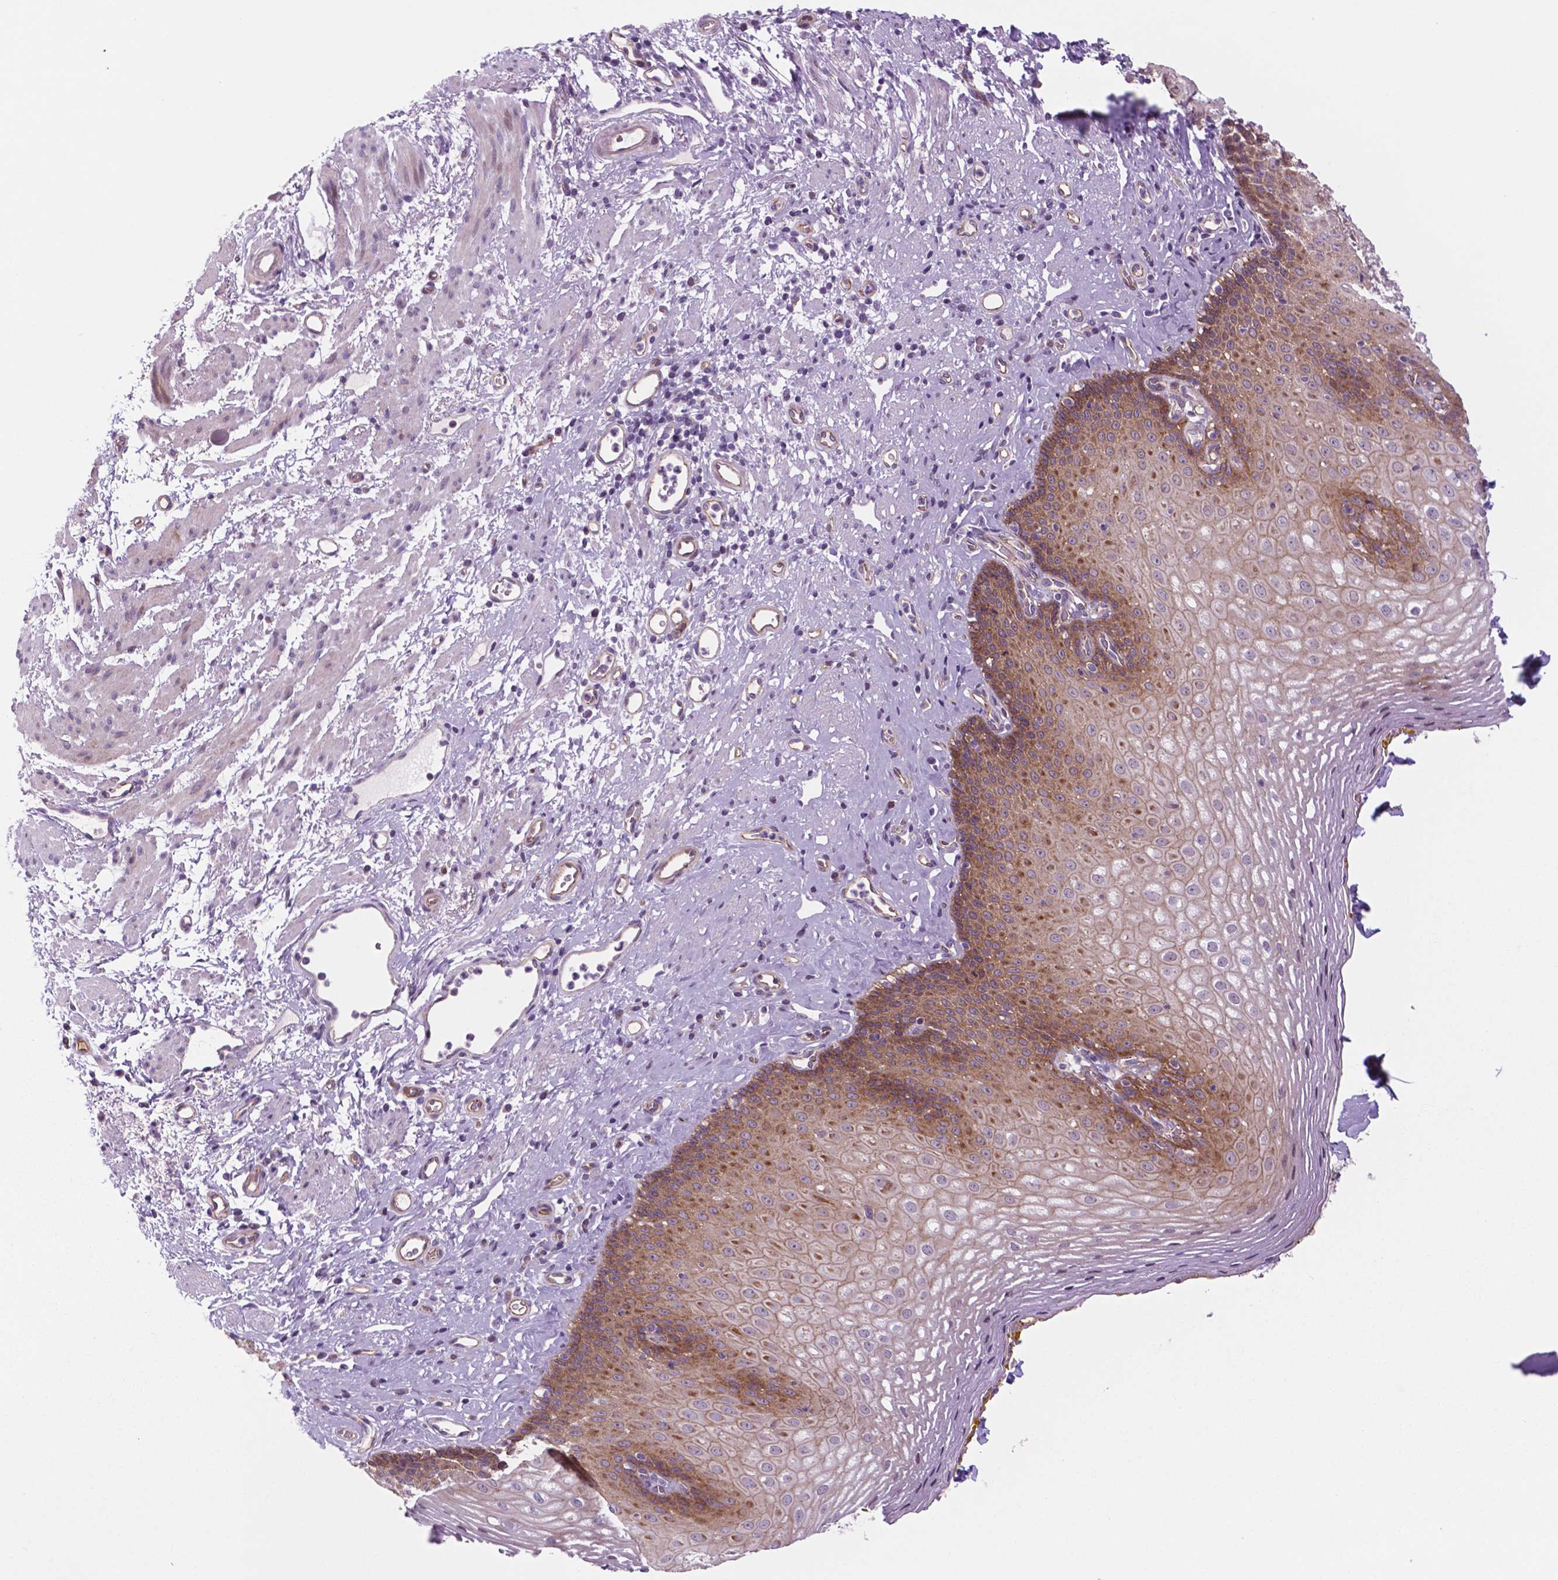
{"staining": {"intensity": "moderate", "quantity": "25%-75%", "location": "cytoplasmic/membranous"}, "tissue": "esophagus", "cell_type": "Squamous epithelial cells", "image_type": "normal", "snomed": [{"axis": "morphology", "description": "Normal tissue, NOS"}, {"axis": "topography", "description": "Esophagus"}], "caption": "A high-resolution photomicrograph shows immunohistochemistry staining of benign esophagus, which displays moderate cytoplasmic/membranous expression in approximately 25%-75% of squamous epithelial cells.", "gene": "RND3", "patient": {"sex": "female", "age": 68}}